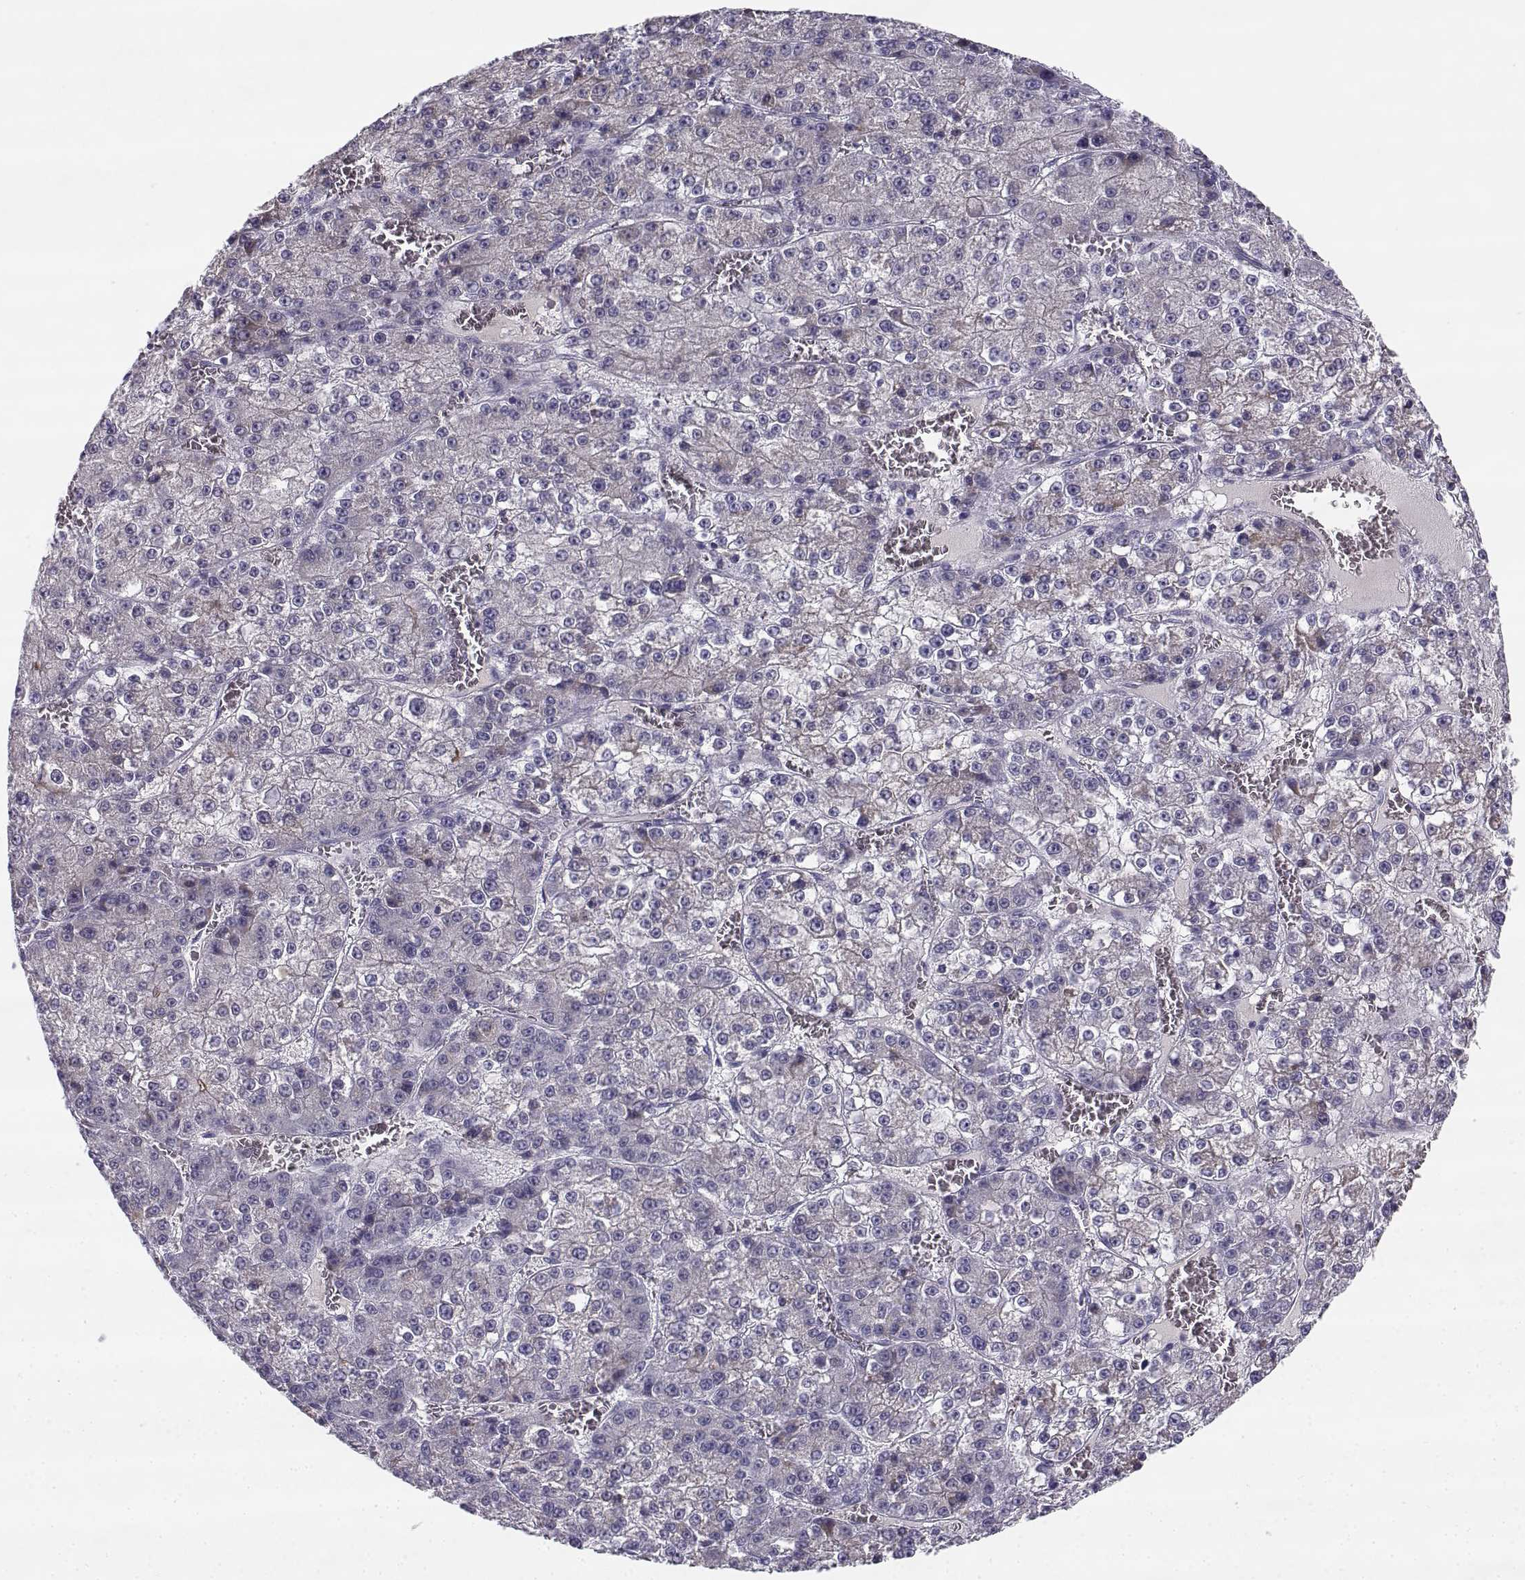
{"staining": {"intensity": "negative", "quantity": "none", "location": "none"}, "tissue": "liver cancer", "cell_type": "Tumor cells", "image_type": "cancer", "snomed": [{"axis": "morphology", "description": "Carcinoma, Hepatocellular, NOS"}, {"axis": "topography", "description": "Liver"}], "caption": "This is a histopathology image of IHC staining of liver cancer (hepatocellular carcinoma), which shows no staining in tumor cells.", "gene": "CREB3L3", "patient": {"sex": "female", "age": 73}}